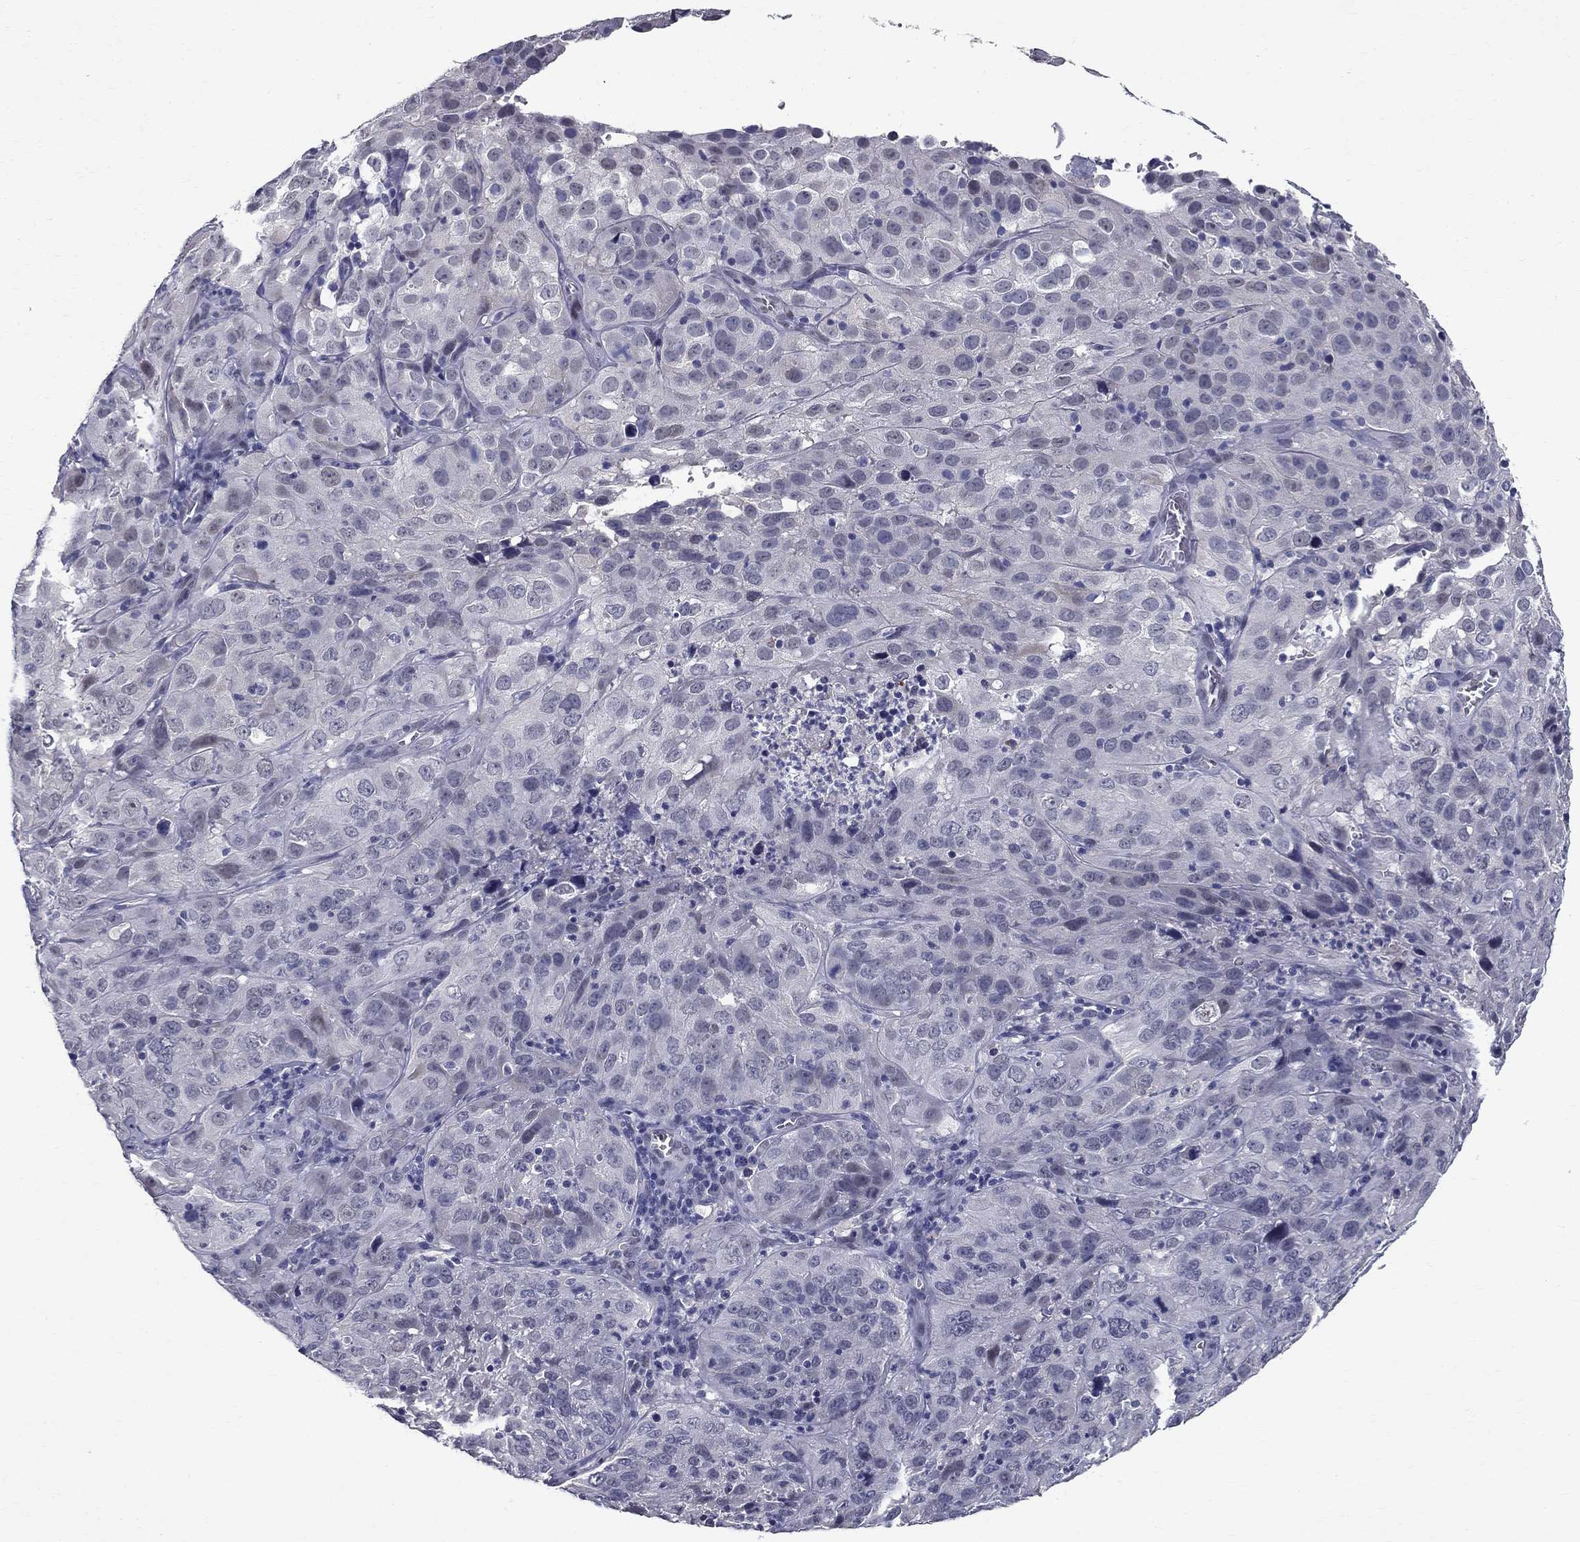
{"staining": {"intensity": "negative", "quantity": "none", "location": "none"}, "tissue": "cervical cancer", "cell_type": "Tumor cells", "image_type": "cancer", "snomed": [{"axis": "morphology", "description": "Squamous cell carcinoma, NOS"}, {"axis": "topography", "description": "Cervix"}], "caption": "Cervical cancer (squamous cell carcinoma) stained for a protein using IHC demonstrates no positivity tumor cells.", "gene": "RBFOX1", "patient": {"sex": "female", "age": 32}}